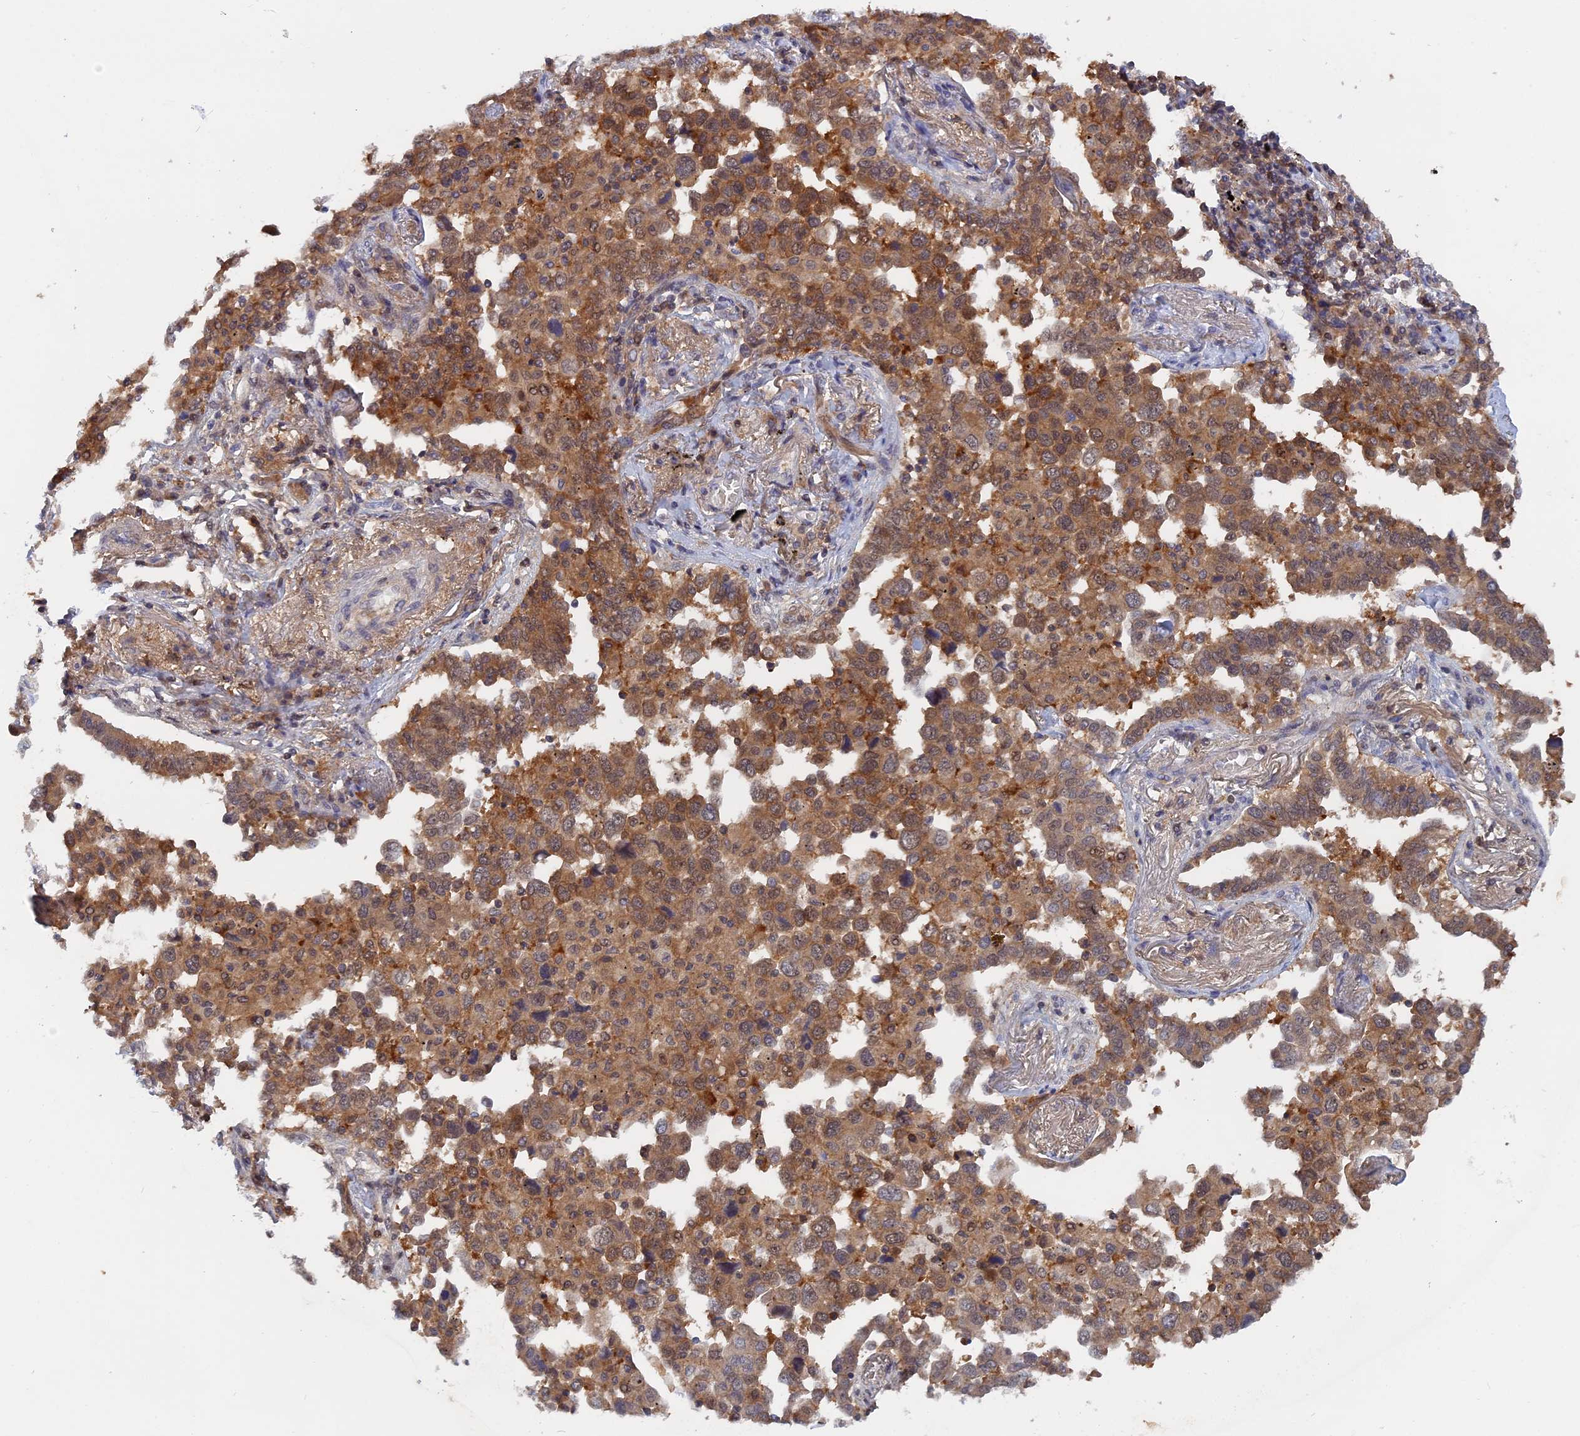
{"staining": {"intensity": "moderate", "quantity": ">75%", "location": "cytoplasmic/membranous"}, "tissue": "lung cancer", "cell_type": "Tumor cells", "image_type": "cancer", "snomed": [{"axis": "morphology", "description": "Adenocarcinoma, NOS"}, {"axis": "topography", "description": "Lung"}], "caption": "The micrograph shows immunohistochemical staining of adenocarcinoma (lung). There is moderate cytoplasmic/membranous positivity is seen in approximately >75% of tumor cells. (IHC, brightfield microscopy, high magnification).", "gene": "BLVRA", "patient": {"sex": "male", "age": 67}}